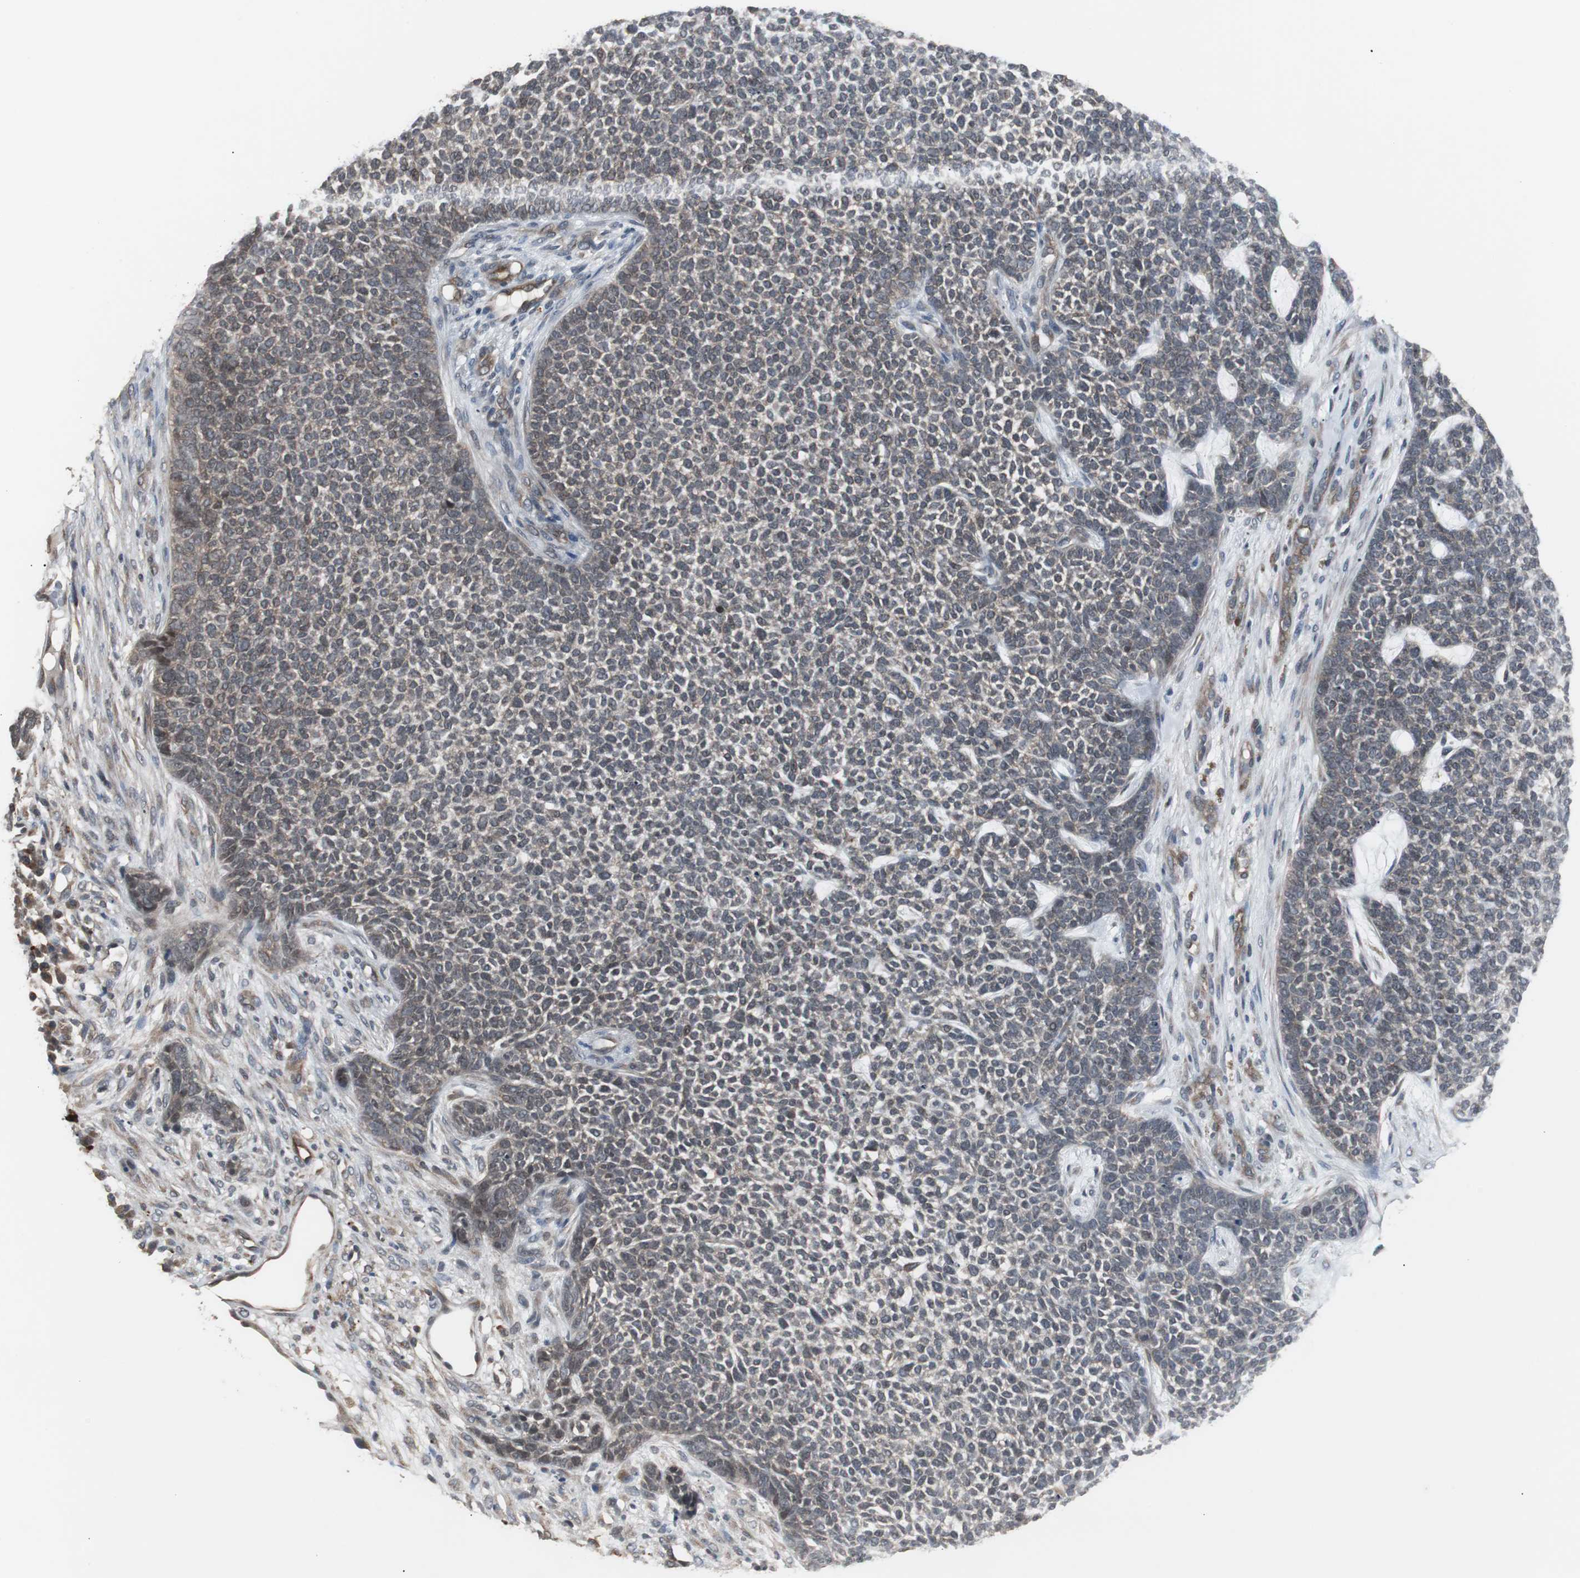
{"staining": {"intensity": "weak", "quantity": ">75%", "location": "cytoplasmic/membranous"}, "tissue": "skin cancer", "cell_type": "Tumor cells", "image_type": "cancer", "snomed": [{"axis": "morphology", "description": "Basal cell carcinoma"}, {"axis": "topography", "description": "Skin"}], "caption": "IHC (DAB (3,3'-diaminobenzidine)) staining of skin cancer (basal cell carcinoma) shows weak cytoplasmic/membranous protein positivity in approximately >75% of tumor cells.", "gene": "ATP2B2", "patient": {"sex": "female", "age": 84}}